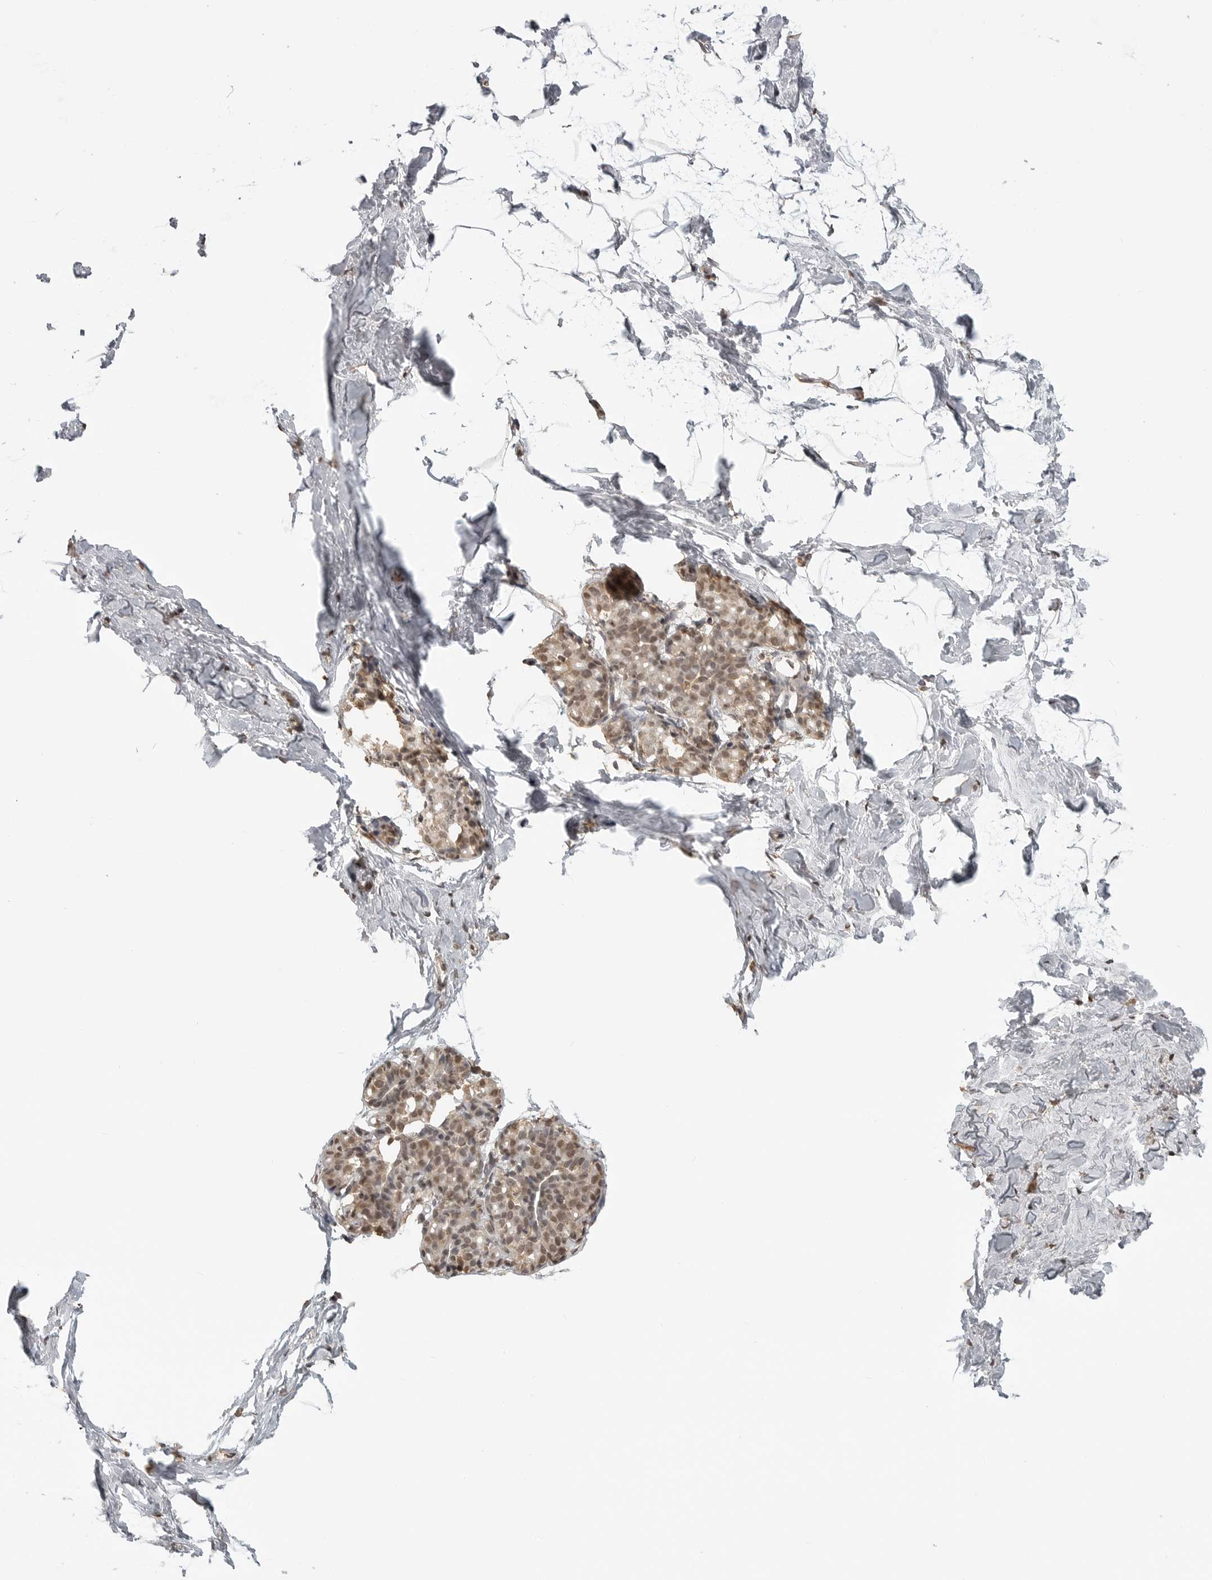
{"staining": {"intensity": "weak", "quantity": "25%-75%", "location": "cytoplasmic/membranous,nuclear"}, "tissue": "breast", "cell_type": "Adipocytes", "image_type": "normal", "snomed": [{"axis": "morphology", "description": "Normal tissue, NOS"}, {"axis": "topography", "description": "Breast"}], "caption": "Protein expression by immunohistochemistry demonstrates weak cytoplasmic/membranous,nuclear expression in about 25%-75% of adipocytes in benign breast. Using DAB (brown) and hematoxylin (blue) stains, captured at high magnification using brightfield microscopy.", "gene": "CLOCK", "patient": {"sex": "female", "age": 62}}